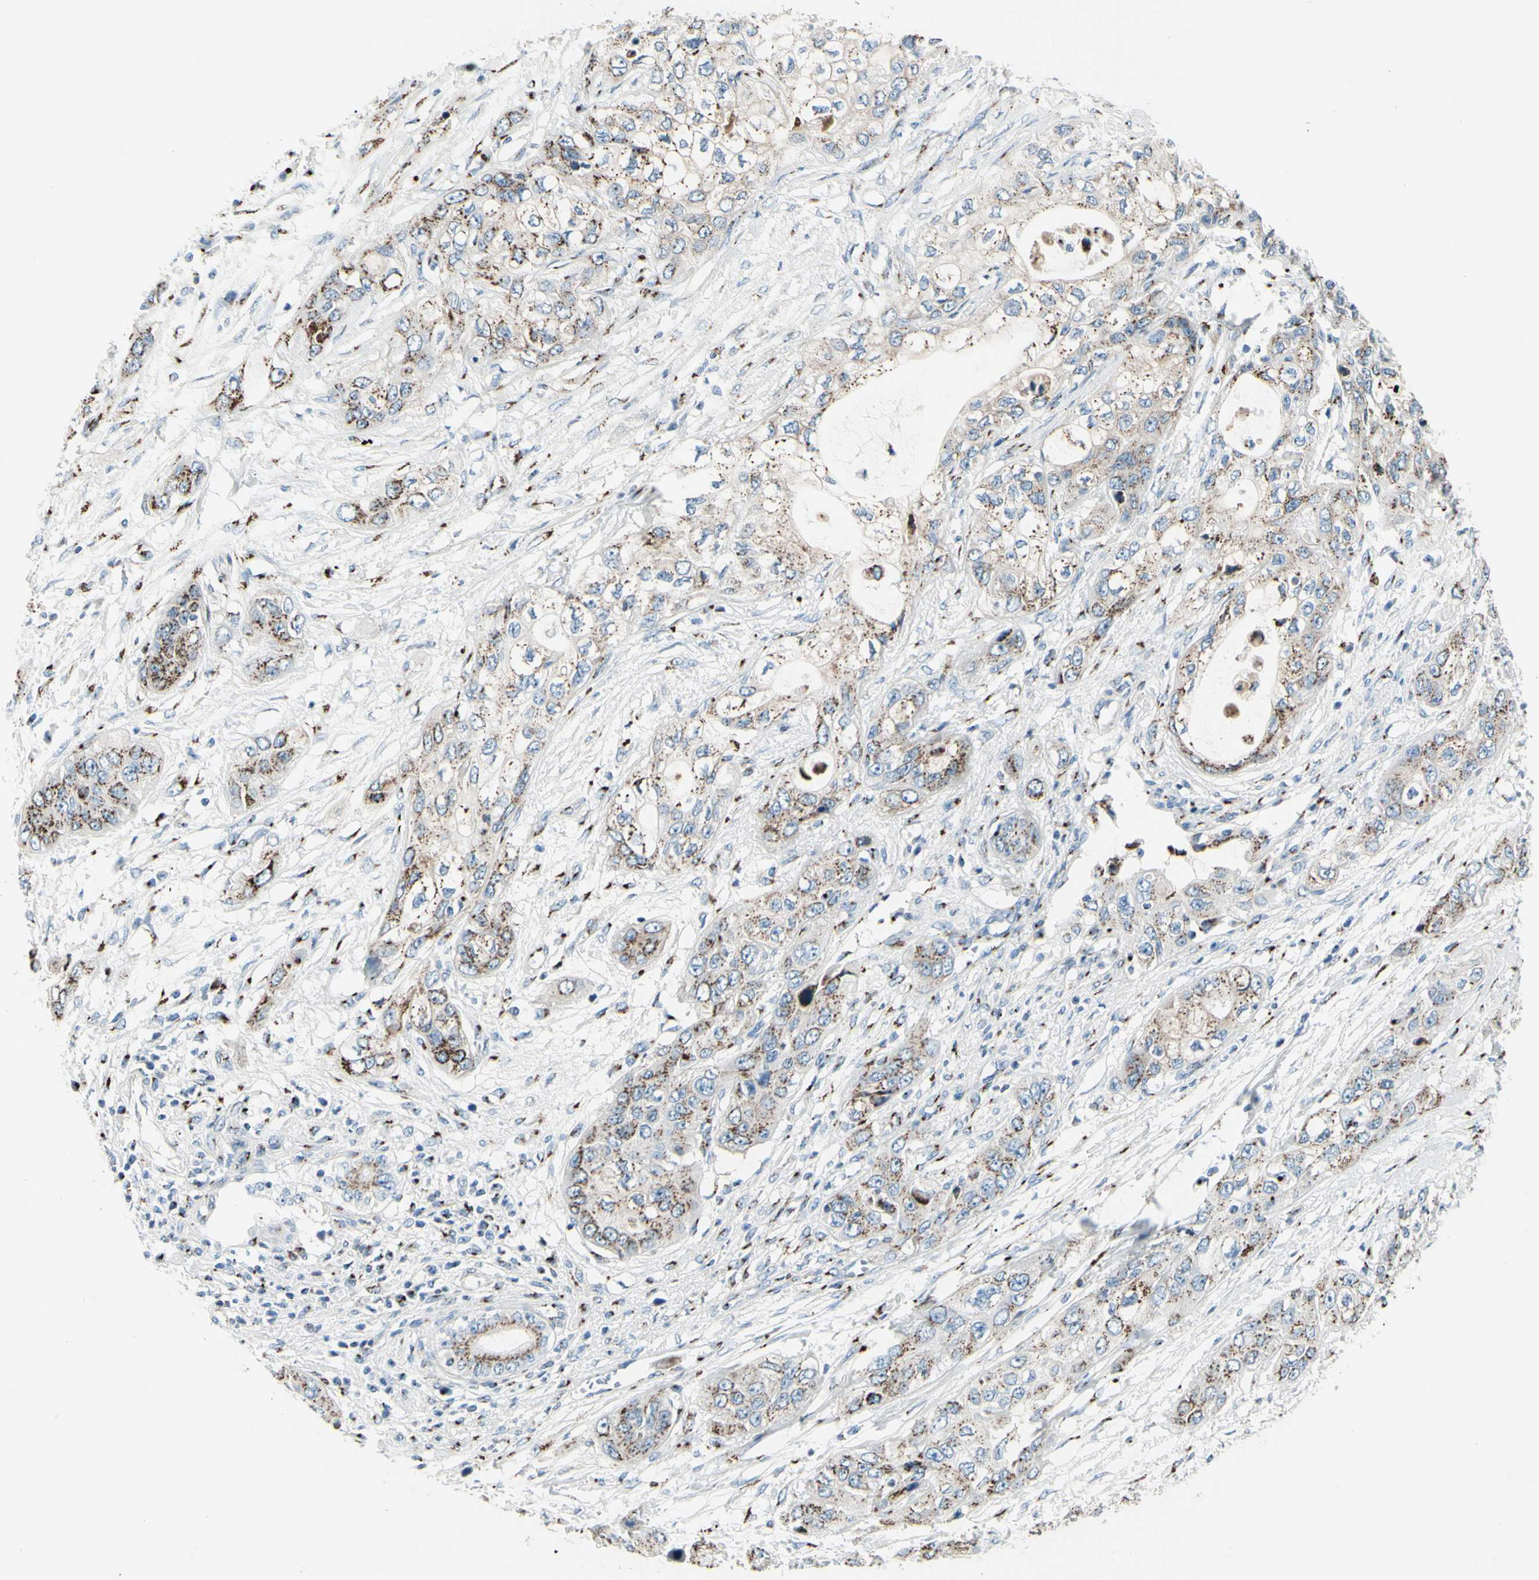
{"staining": {"intensity": "moderate", "quantity": ">75%", "location": "cytoplasmic/membranous"}, "tissue": "pancreatic cancer", "cell_type": "Tumor cells", "image_type": "cancer", "snomed": [{"axis": "morphology", "description": "Adenocarcinoma, NOS"}, {"axis": "topography", "description": "Pancreas"}], "caption": "Protein expression analysis of human pancreatic adenocarcinoma reveals moderate cytoplasmic/membranous staining in approximately >75% of tumor cells.", "gene": "B4GALT1", "patient": {"sex": "female", "age": 70}}